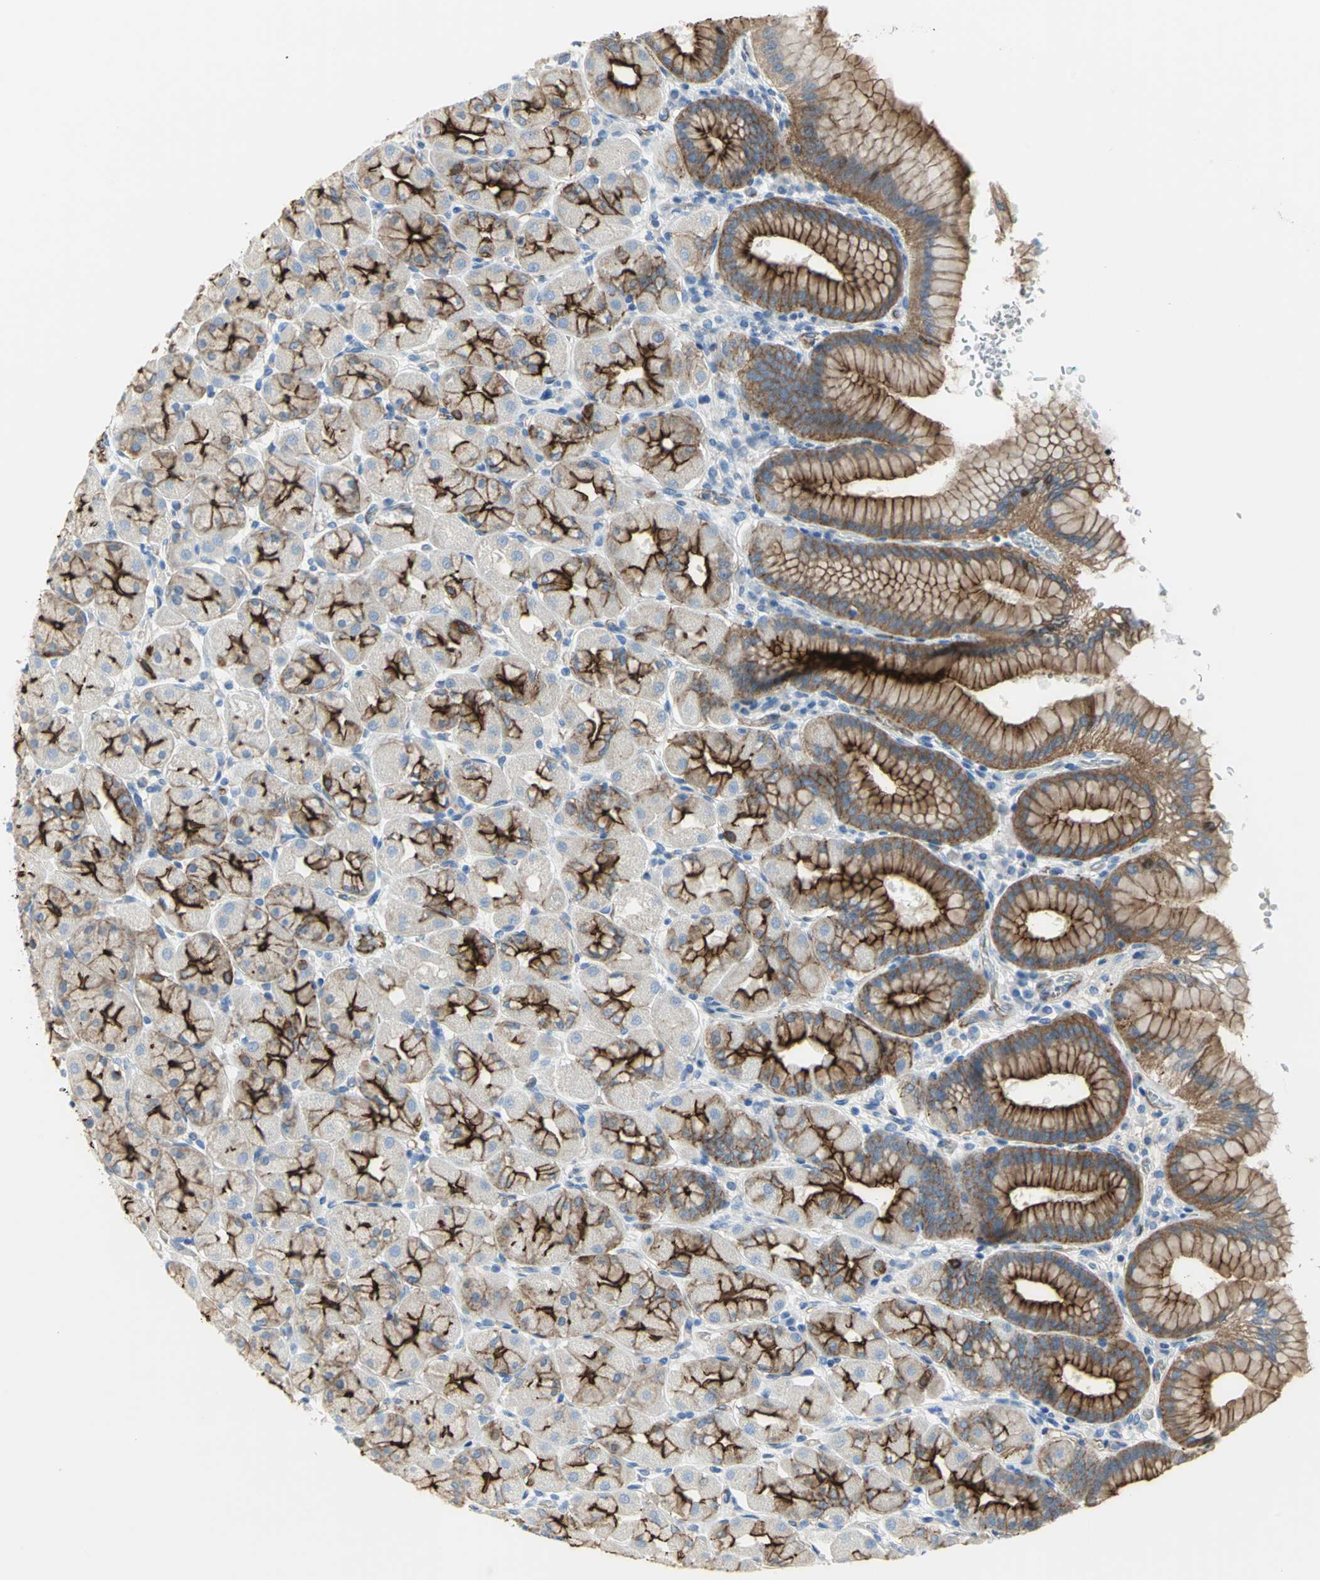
{"staining": {"intensity": "strong", "quantity": ">75%", "location": "cytoplasmic/membranous"}, "tissue": "stomach", "cell_type": "Glandular cells", "image_type": "normal", "snomed": [{"axis": "morphology", "description": "Normal tissue, NOS"}, {"axis": "topography", "description": "Stomach, upper"}], "caption": "Protein staining of normal stomach exhibits strong cytoplasmic/membranous staining in approximately >75% of glandular cells.", "gene": "FLNB", "patient": {"sex": "female", "age": 56}}